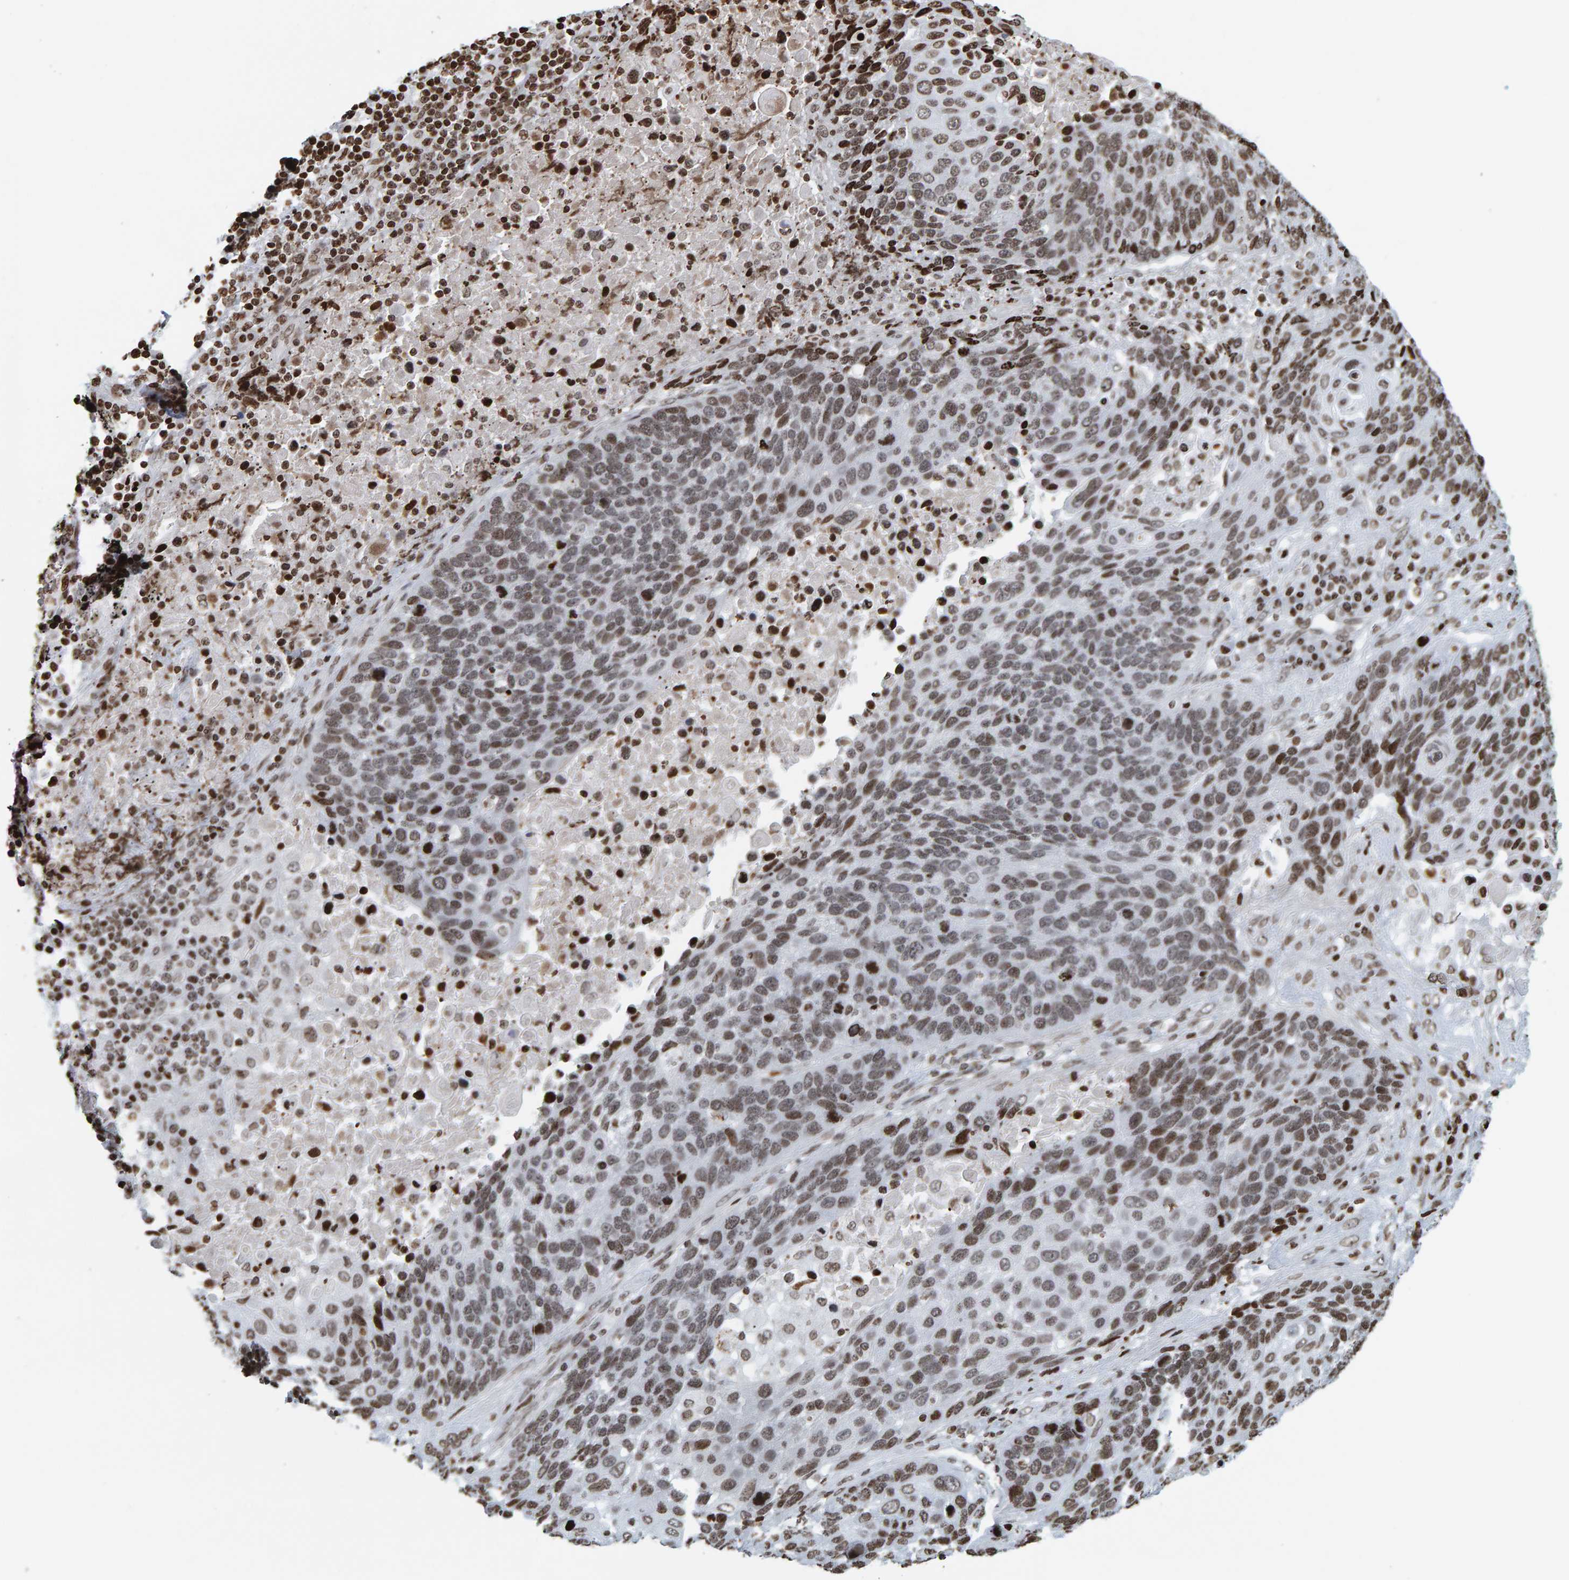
{"staining": {"intensity": "moderate", "quantity": "25%-75%", "location": "nuclear"}, "tissue": "lung cancer", "cell_type": "Tumor cells", "image_type": "cancer", "snomed": [{"axis": "morphology", "description": "Squamous cell carcinoma, NOS"}, {"axis": "topography", "description": "Lung"}], "caption": "Lung cancer stained for a protein shows moderate nuclear positivity in tumor cells. Using DAB (brown) and hematoxylin (blue) stains, captured at high magnification using brightfield microscopy.", "gene": "BRF2", "patient": {"sex": "male", "age": 66}}